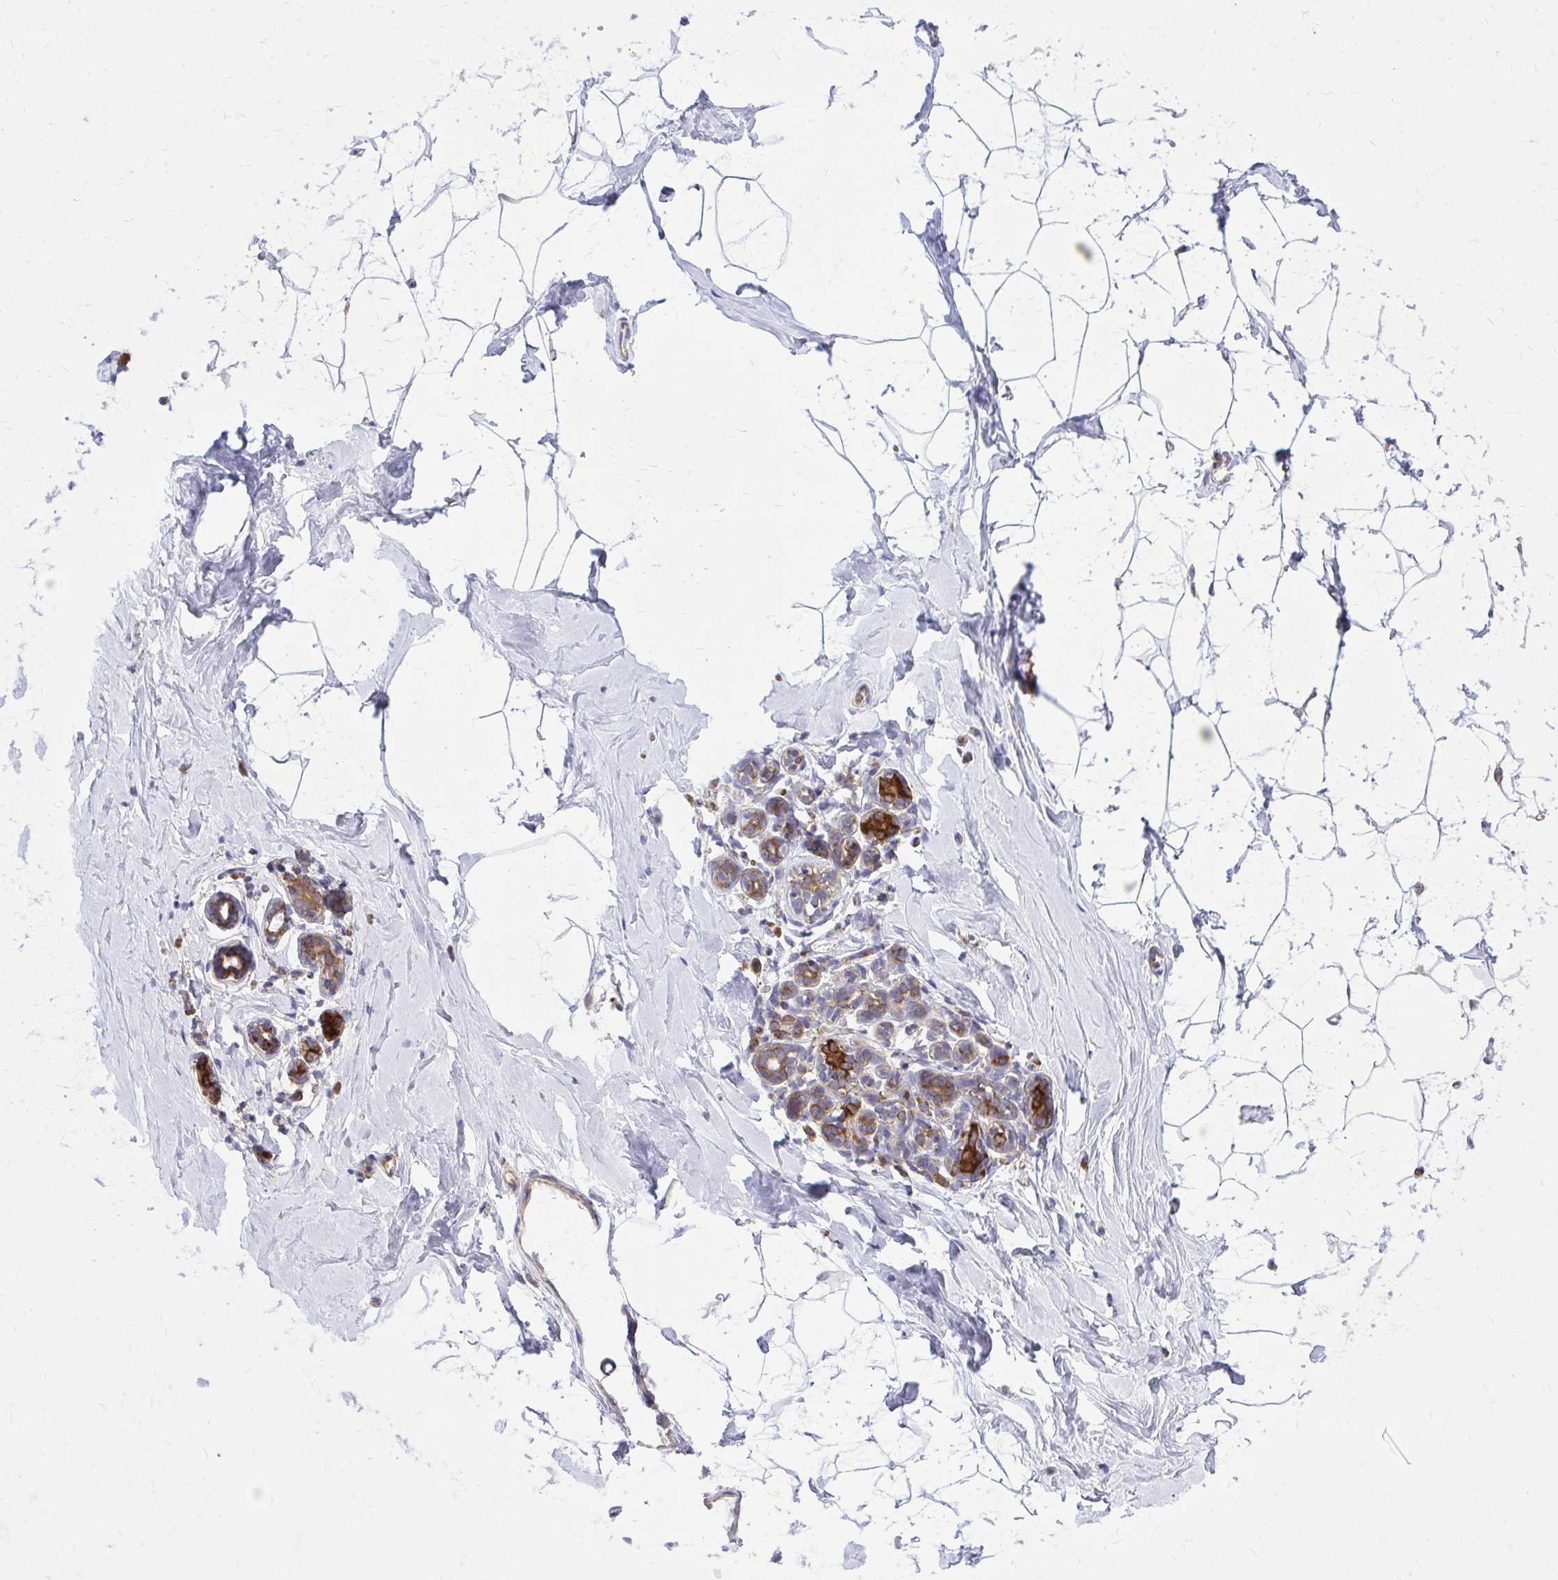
{"staining": {"intensity": "negative", "quantity": "none", "location": "none"}, "tissue": "breast", "cell_type": "Adipocytes", "image_type": "normal", "snomed": [{"axis": "morphology", "description": "Normal tissue, NOS"}, {"axis": "topography", "description": "Breast"}], "caption": "Adipocytes show no significant protein staining in normal breast.", "gene": "PDK4", "patient": {"sex": "female", "age": 32}}